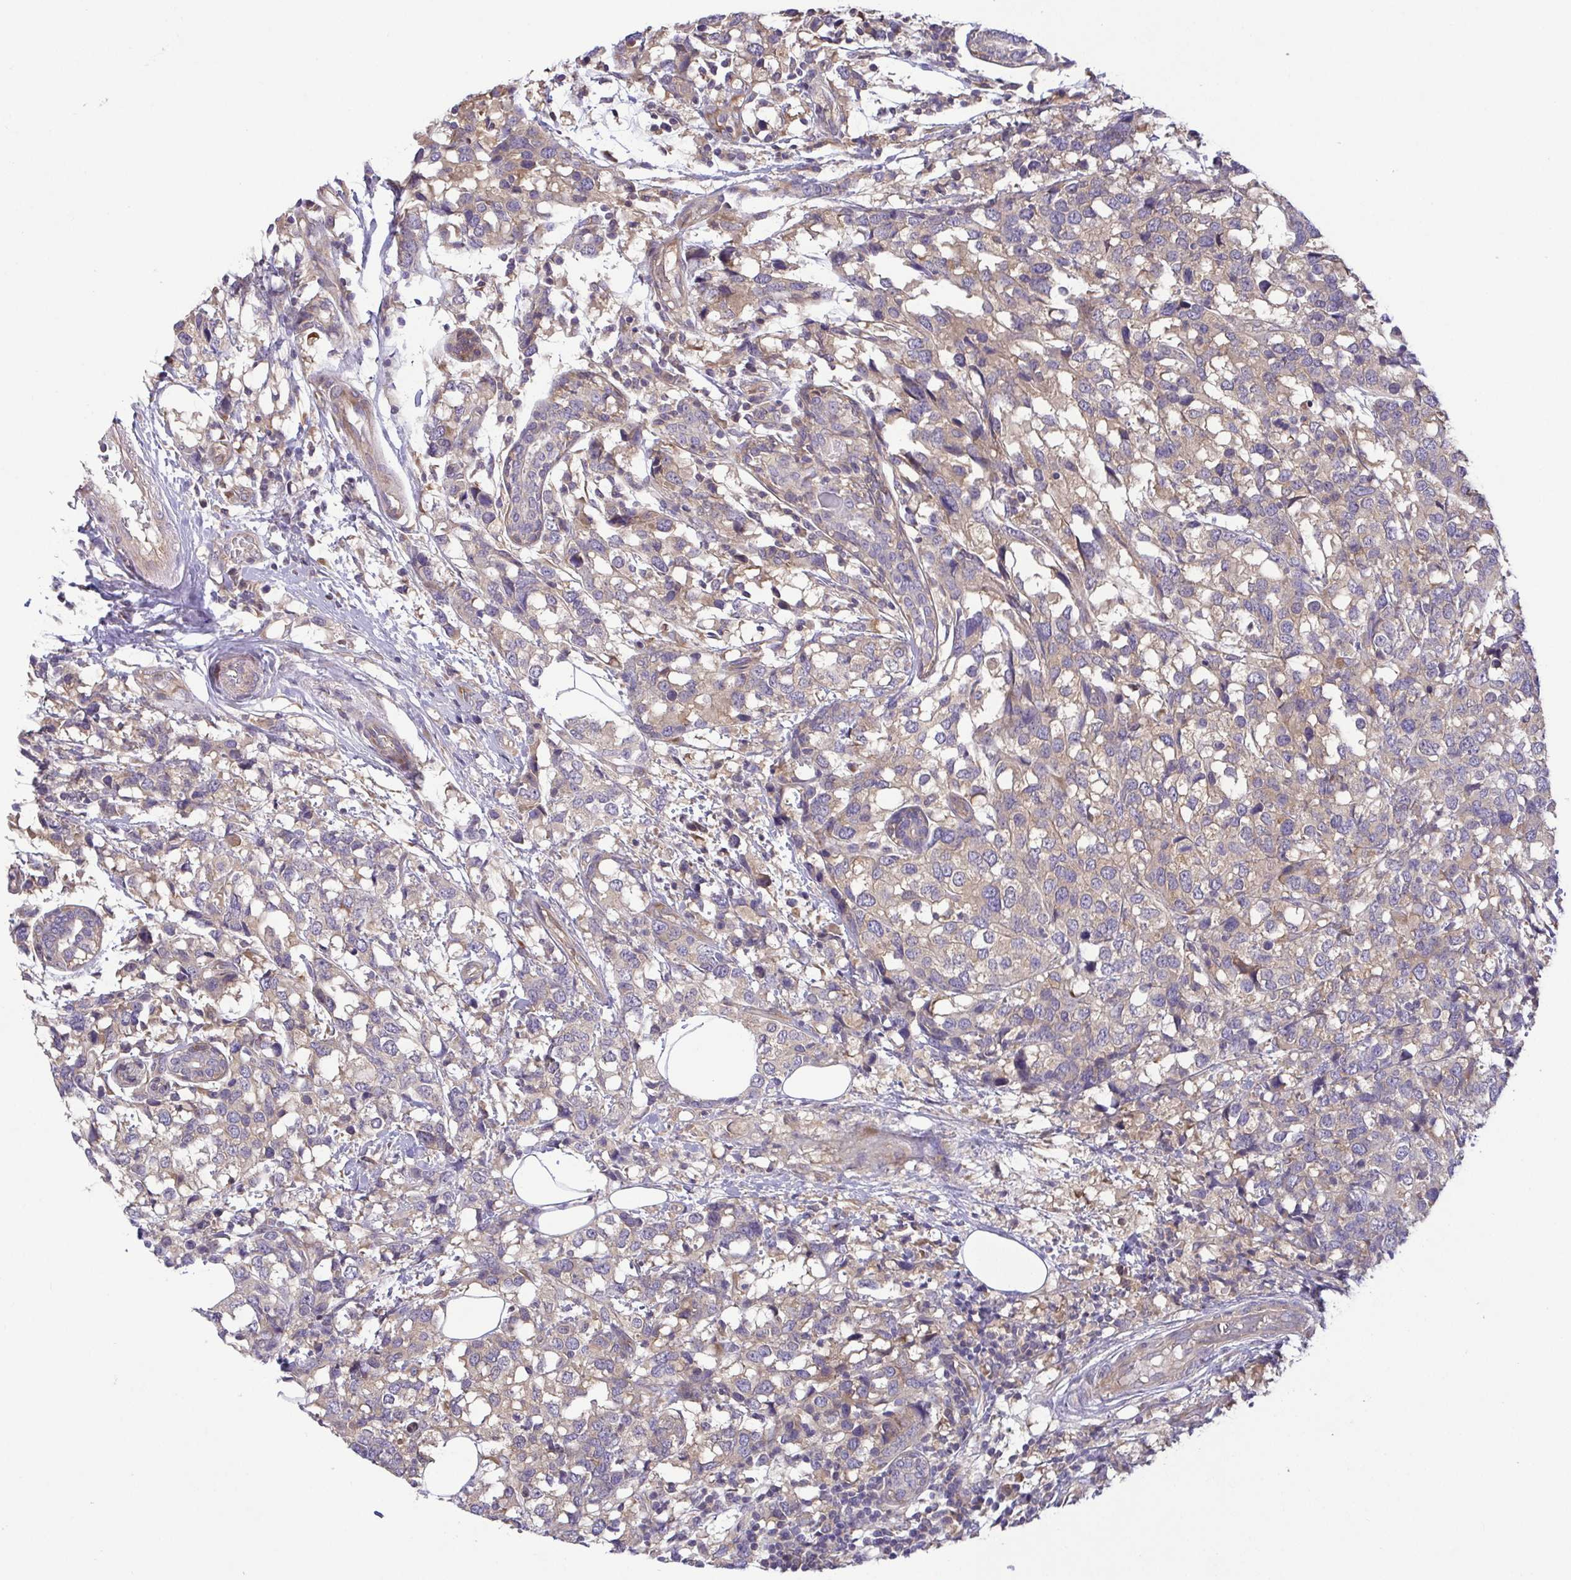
{"staining": {"intensity": "weak", "quantity": ">75%", "location": "cytoplasmic/membranous"}, "tissue": "breast cancer", "cell_type": "Tumor cells", "image_type": "cancer", "snomed": [{"axis": "morphology", "description": "Lobular carcinoma"}, {"axis": "topography", "description": "Breast"}], "caption": "A high-resolution histopathology image shows immunohistochemistry staining of breast cancer (lobular carcinoma), which exhibits weak cytoplasmic/membranous expression in about >75% of tumor cells.", "gene": "LMF2", "patient": {"sex": "female", "age": 59}}